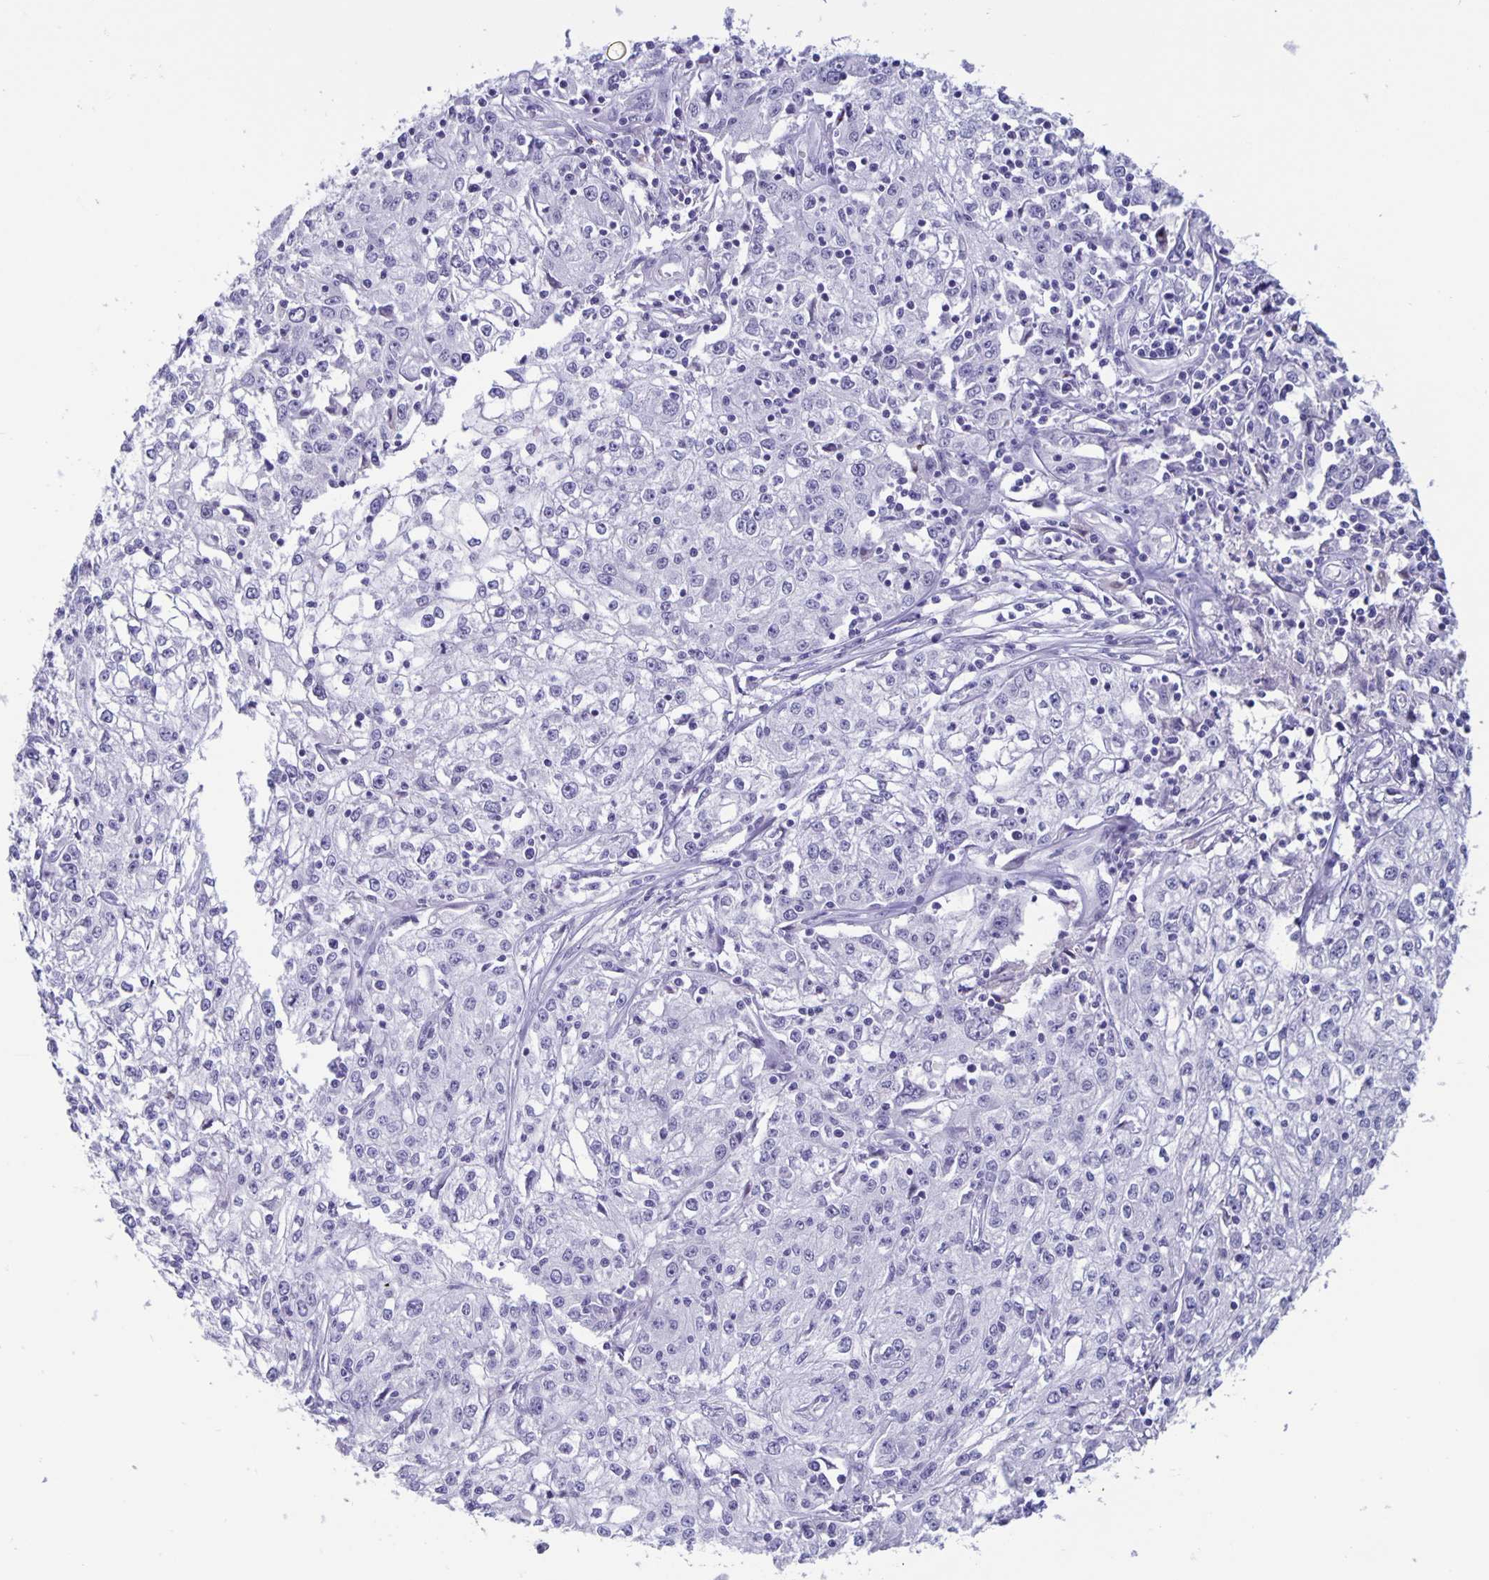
{"staining": {"intensity": "negative", "quantity": "none", "location": "none"}, "tissue": "cervical cancer", "cell_type": "Tumor cells", "image_type": "cancer", "snomed": [{"axis": "morphology", "description": "Squamous cell carcinoma, NOS"}, {"axis": "topography", "description": "Cervix"}], "caption": "Immunohistochemistry (IHC) of human squamous cell carcinoma (cervical) reveals no expression in tumor cells. (Brightfield microscopy of DAB IHC at high magnification).", "gene": "BPIFA3", "patient": {"sex": "female", "age": 85}}